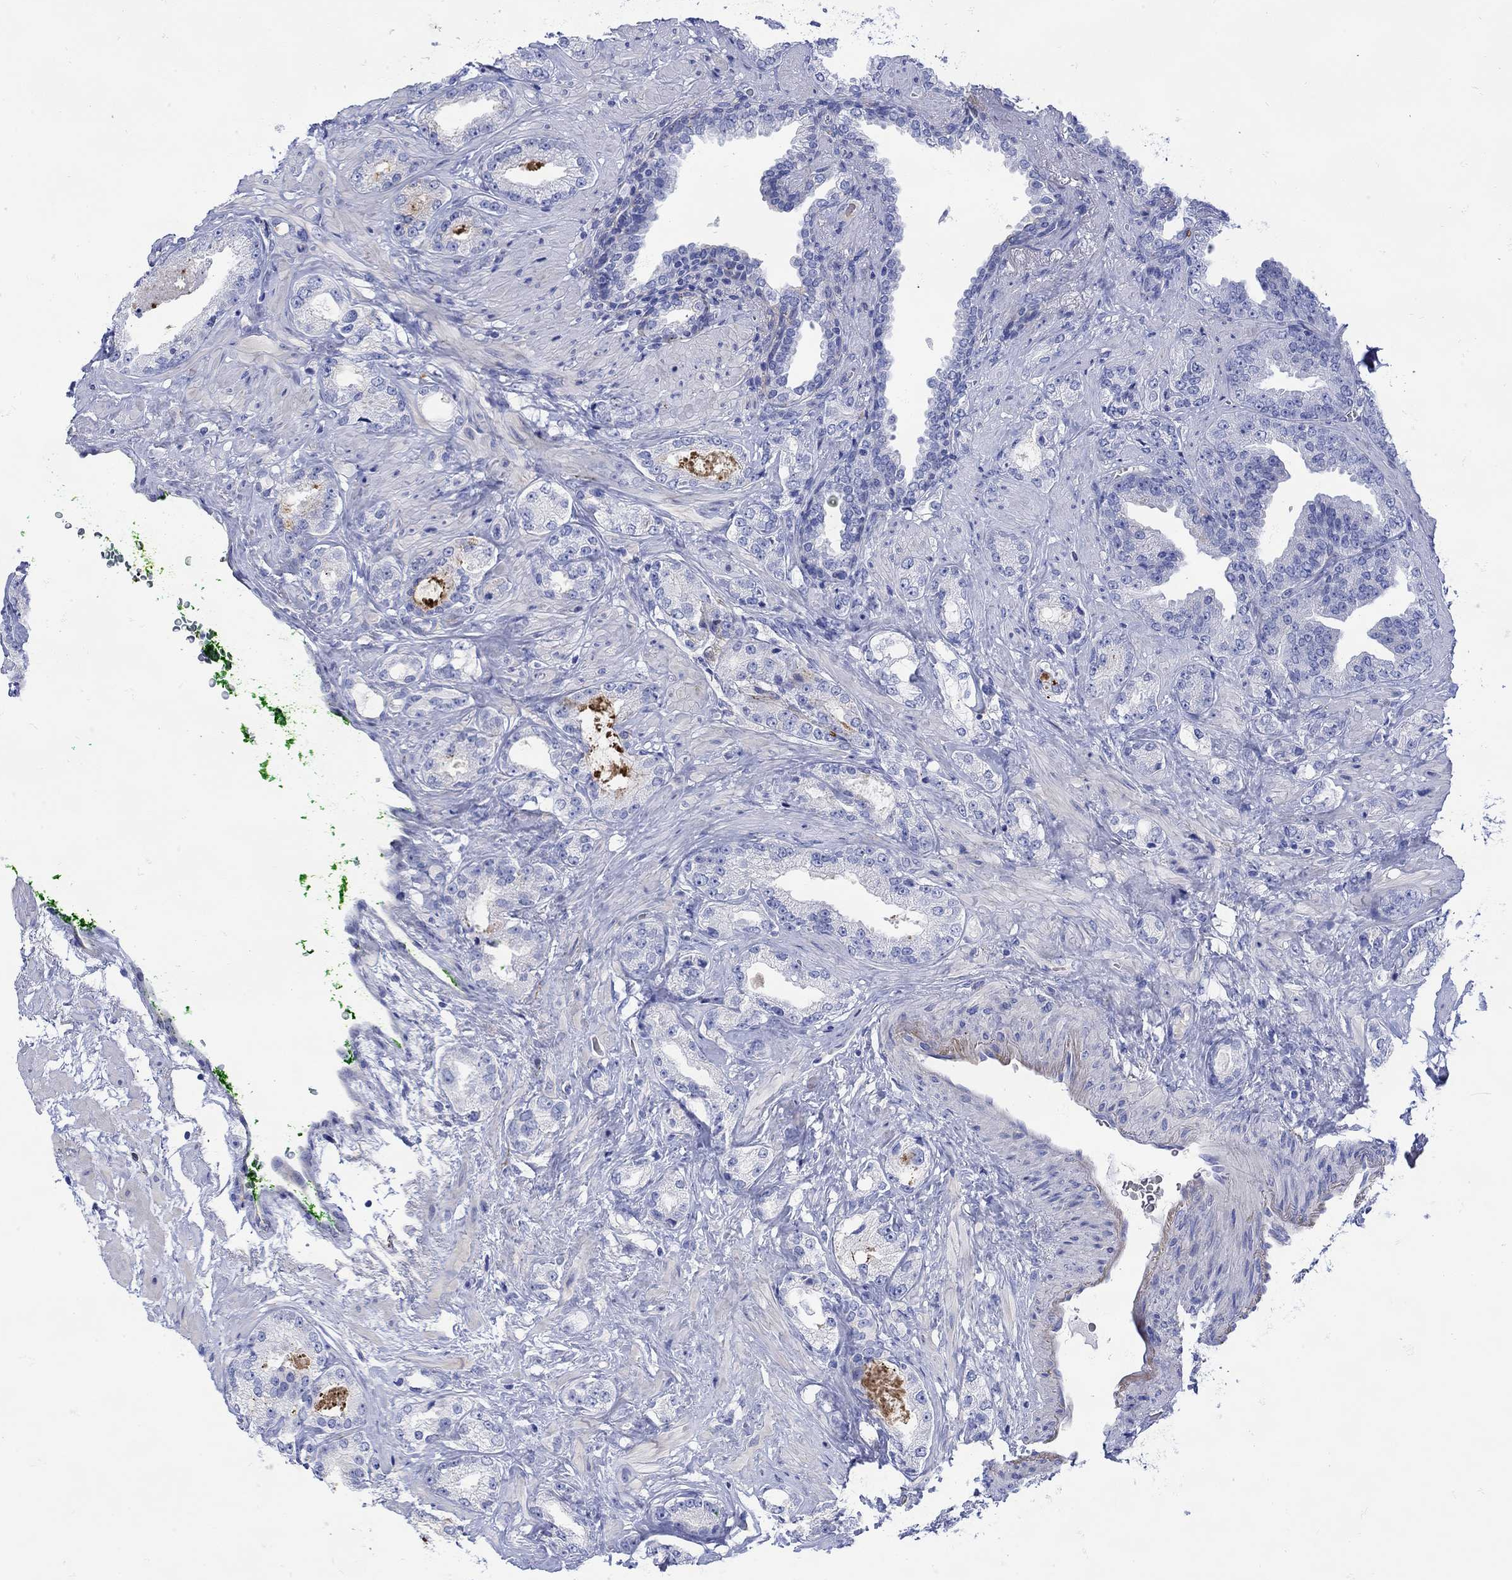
{"staining": {"intensity": "negative", "quantity": "none", "location": "none"}, "tissue": "prostate cancer", "cell_type": "Tumor cells", "image_type": "cancer", "snomed": [{"axis": "morphology", "description": "Adenocarcinoma, Low grade"}, {"axis": "topography", "description": "Prostate"}], "caption": "Prostate cancer (low-grade adenocarcinoma) was stained to show a protein in brown. There is no significant staining in tumor cells.", "gene": "ANKMY1", "patient": {"sex": "male", "age": 68}}